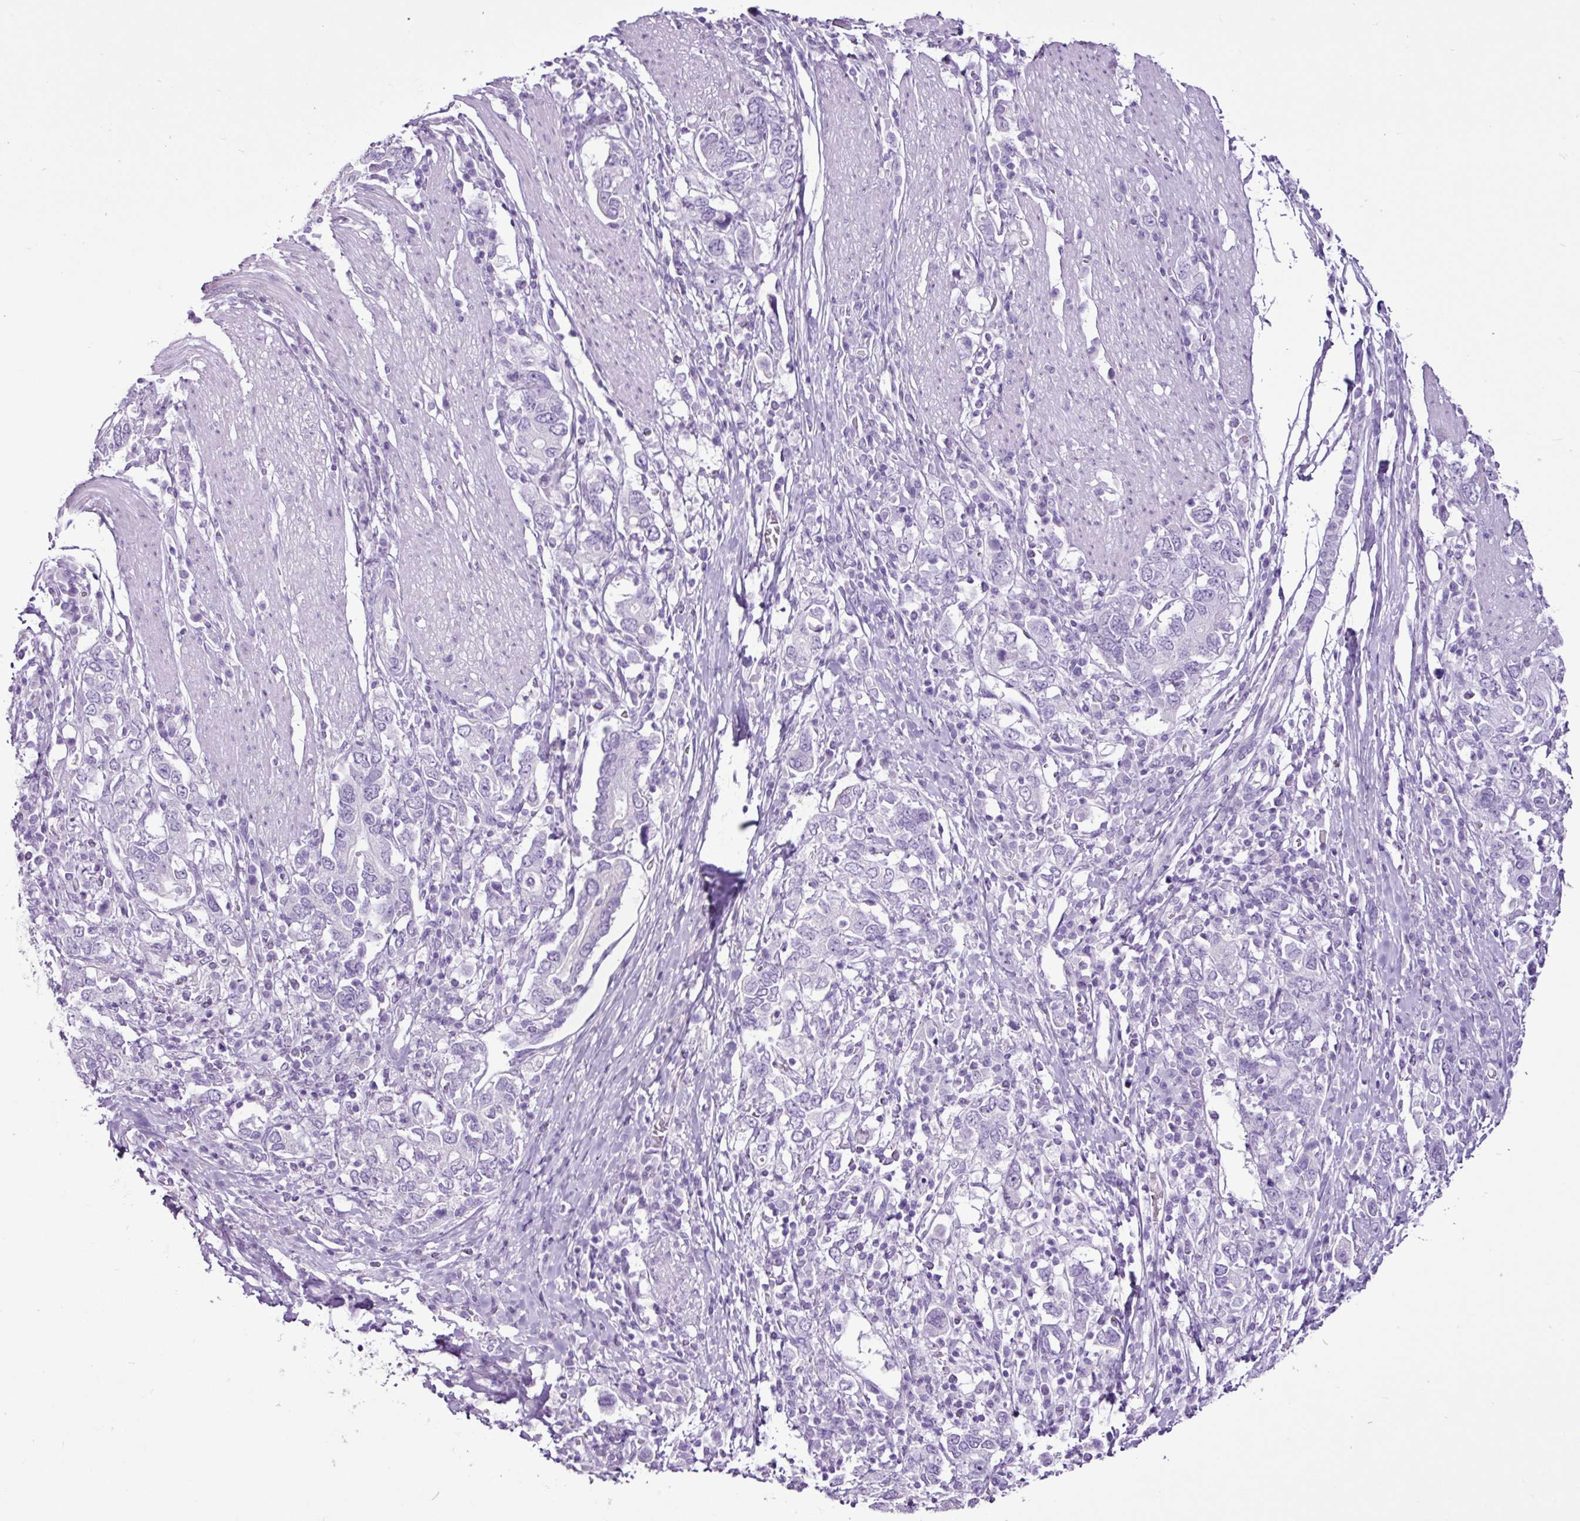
{"staining": {"intensity": "negative", "quantity": "none", "location": "none"}, "tissue": "stomach cancer", "cell_type": "Tumor cells", "image_type": "cancer", "snomed": [{"axis": "morphology", "description": "Adenocarcinoma, NOS"}, {"axis": "topography", "description": "Stomach, upper"}, {"axis": "topography", "description": "Stomach"}], "caption": "Immunohistochemistry (IHC) of adenocarcinoma (stomach) demonstrates no positivity in tumor cells.", "gene": "PGR", "patient": {"sex": "male", "age": 62}}